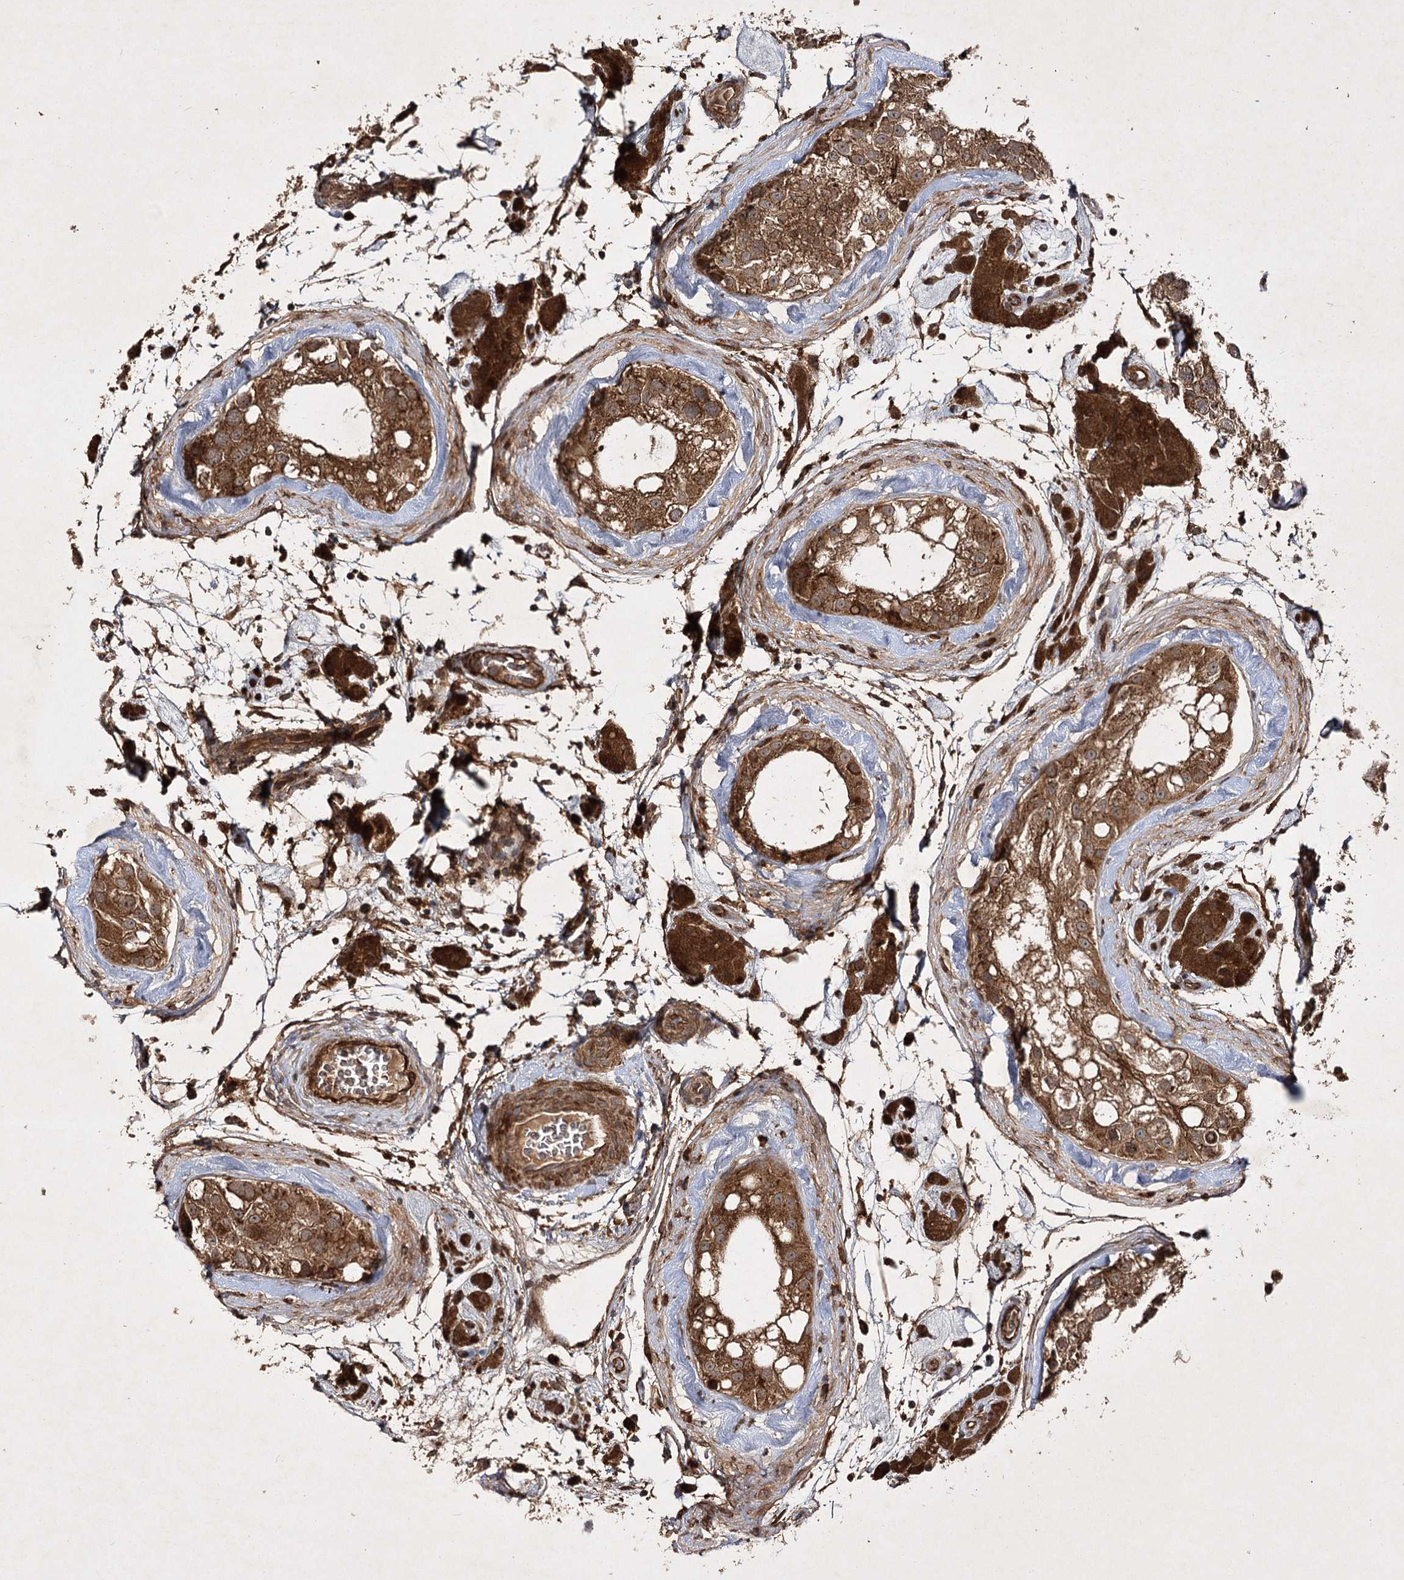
{"staining": {"intensity": "strong", "quantity": ">75%", "location": "cytoplasmic/membranous"}, "tissue": "testis", "cell_type": "Cells in seminiferous ducts", "image_type": "normal", "snomed": [{"axis": "morphology", "description": "Normal tissue, NOS"}, {"axis": "topography", "description": "Testis"}], "caption": "Benign testis shows strong cytoplasmic/membranous expression in about >75% of cells in seminiferous ducts.", "gene": "DNAJC13", "patient": {"sex": "male", "age": 46}}